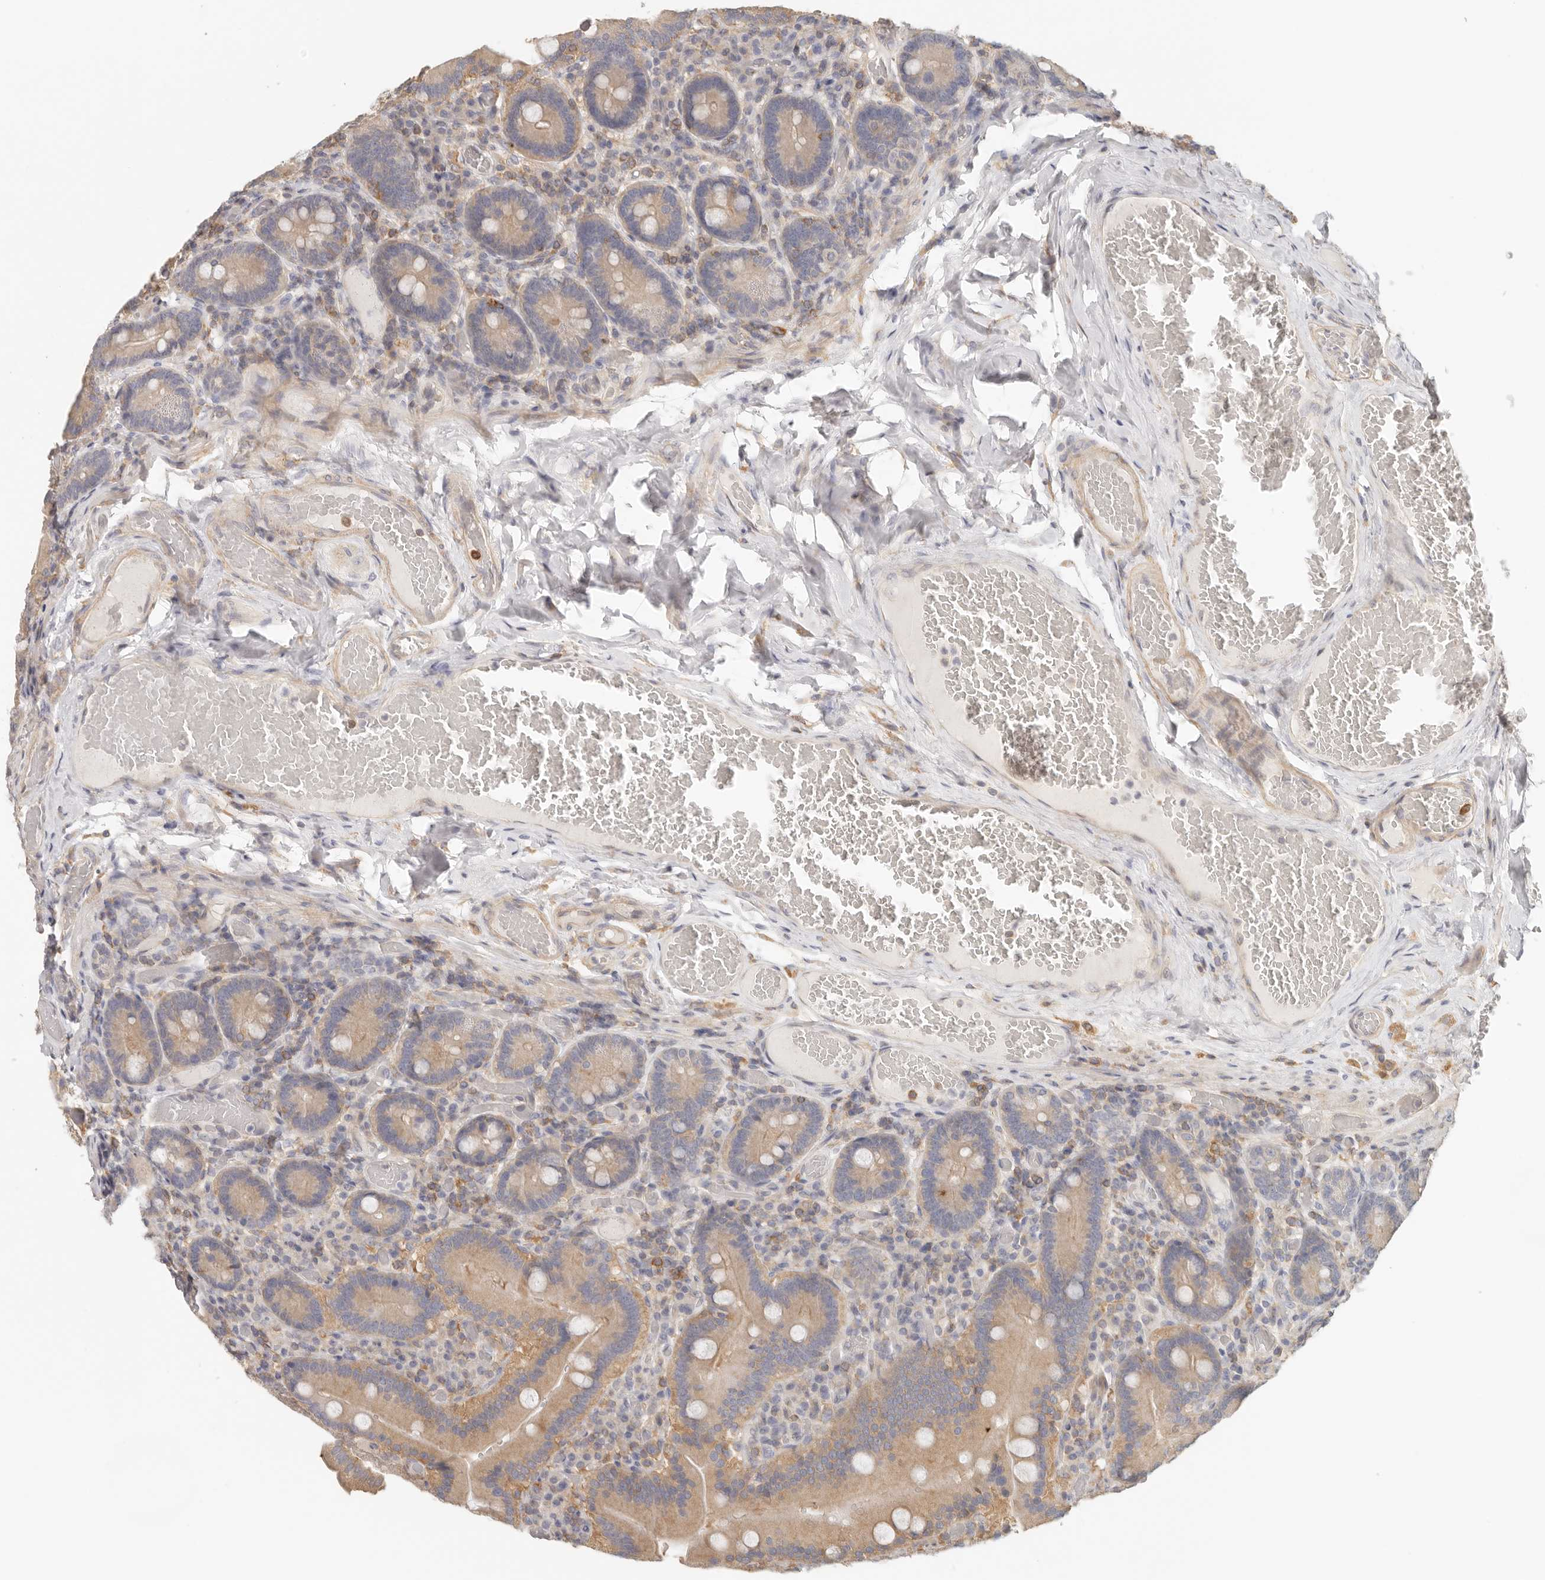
{"staining": {"intensity": "moderate", "quantity": "25%-75%", "location": "cytoplasmic/membranous"}, "tissue": "duodenum", "cell_type": "Glandular cells", "image_type": "normal", "snomed": [{"axis": "morphology", "description": "Normal tissue, NOS"}, {"axis": "topography", "description": "Duodenum"}], "caption": "Brown immunohistochemical staining in benign human duodenum demonstrates moderate cytoplasmic/membranous expression in approximately 25%-75% of glandular cells.", "gene": "ANXA9", "patient": {"sex": "female", "age": 62}}